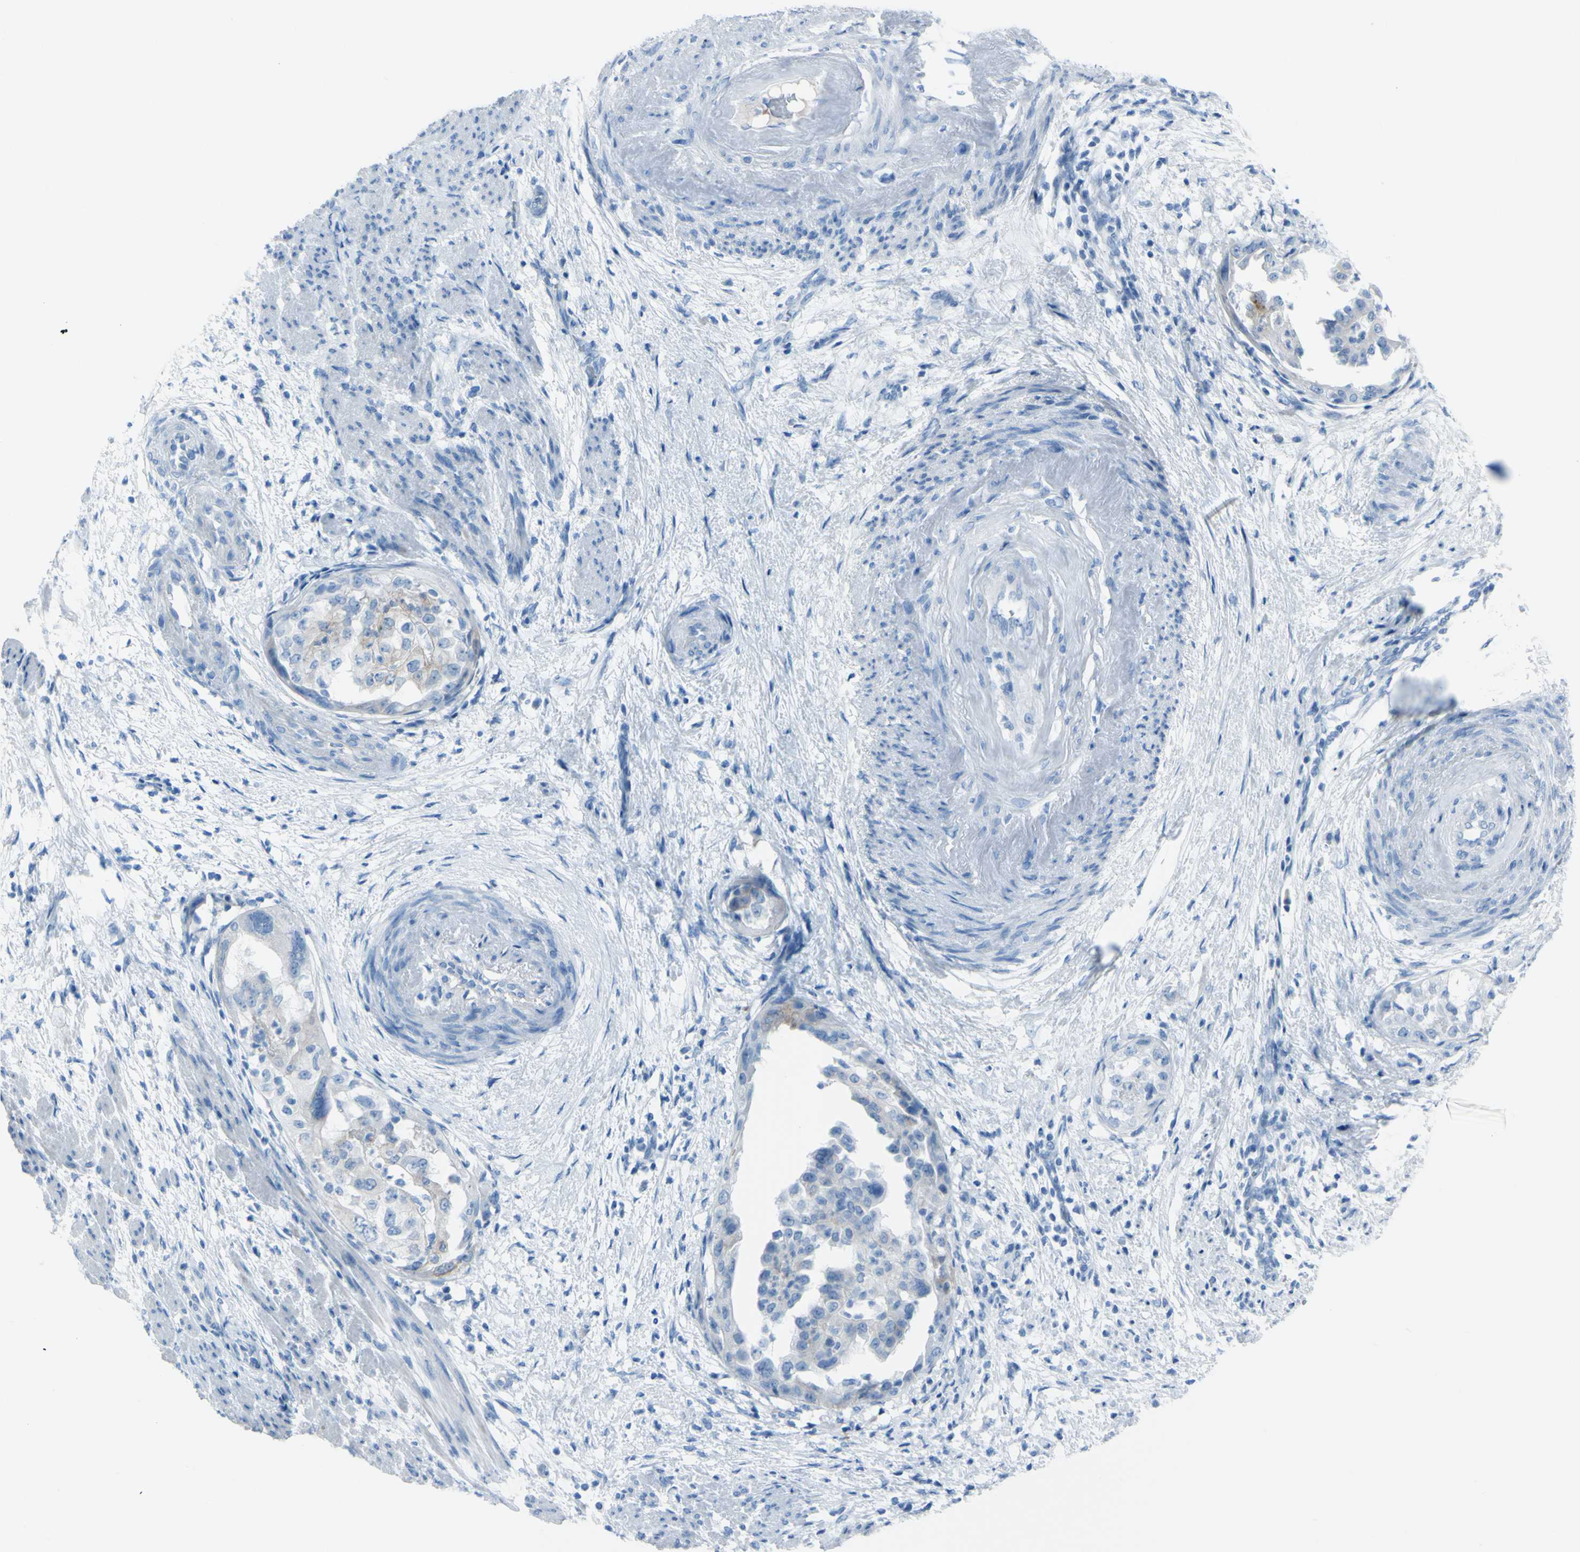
{"staining": {"intensity": "negative", "quantity": "none", "location": "none"}, "tissue": "endometrial cancer", "cell_type": "Tumor cells", "image_type": "cancer", "snomed": [{"axis": "morphology", "description": "Adenocarcinoma, NOS"}, {"axis": "topography", "description": "Endometrium"}], "caption": "DAB (3,3'-diaminobenzidine) immunohistochemical staining of human endometrial cancer displays no significant expression in tumor cells.", "gene": "TFPI2", "patient": {"sex": "female", "age": 85}}